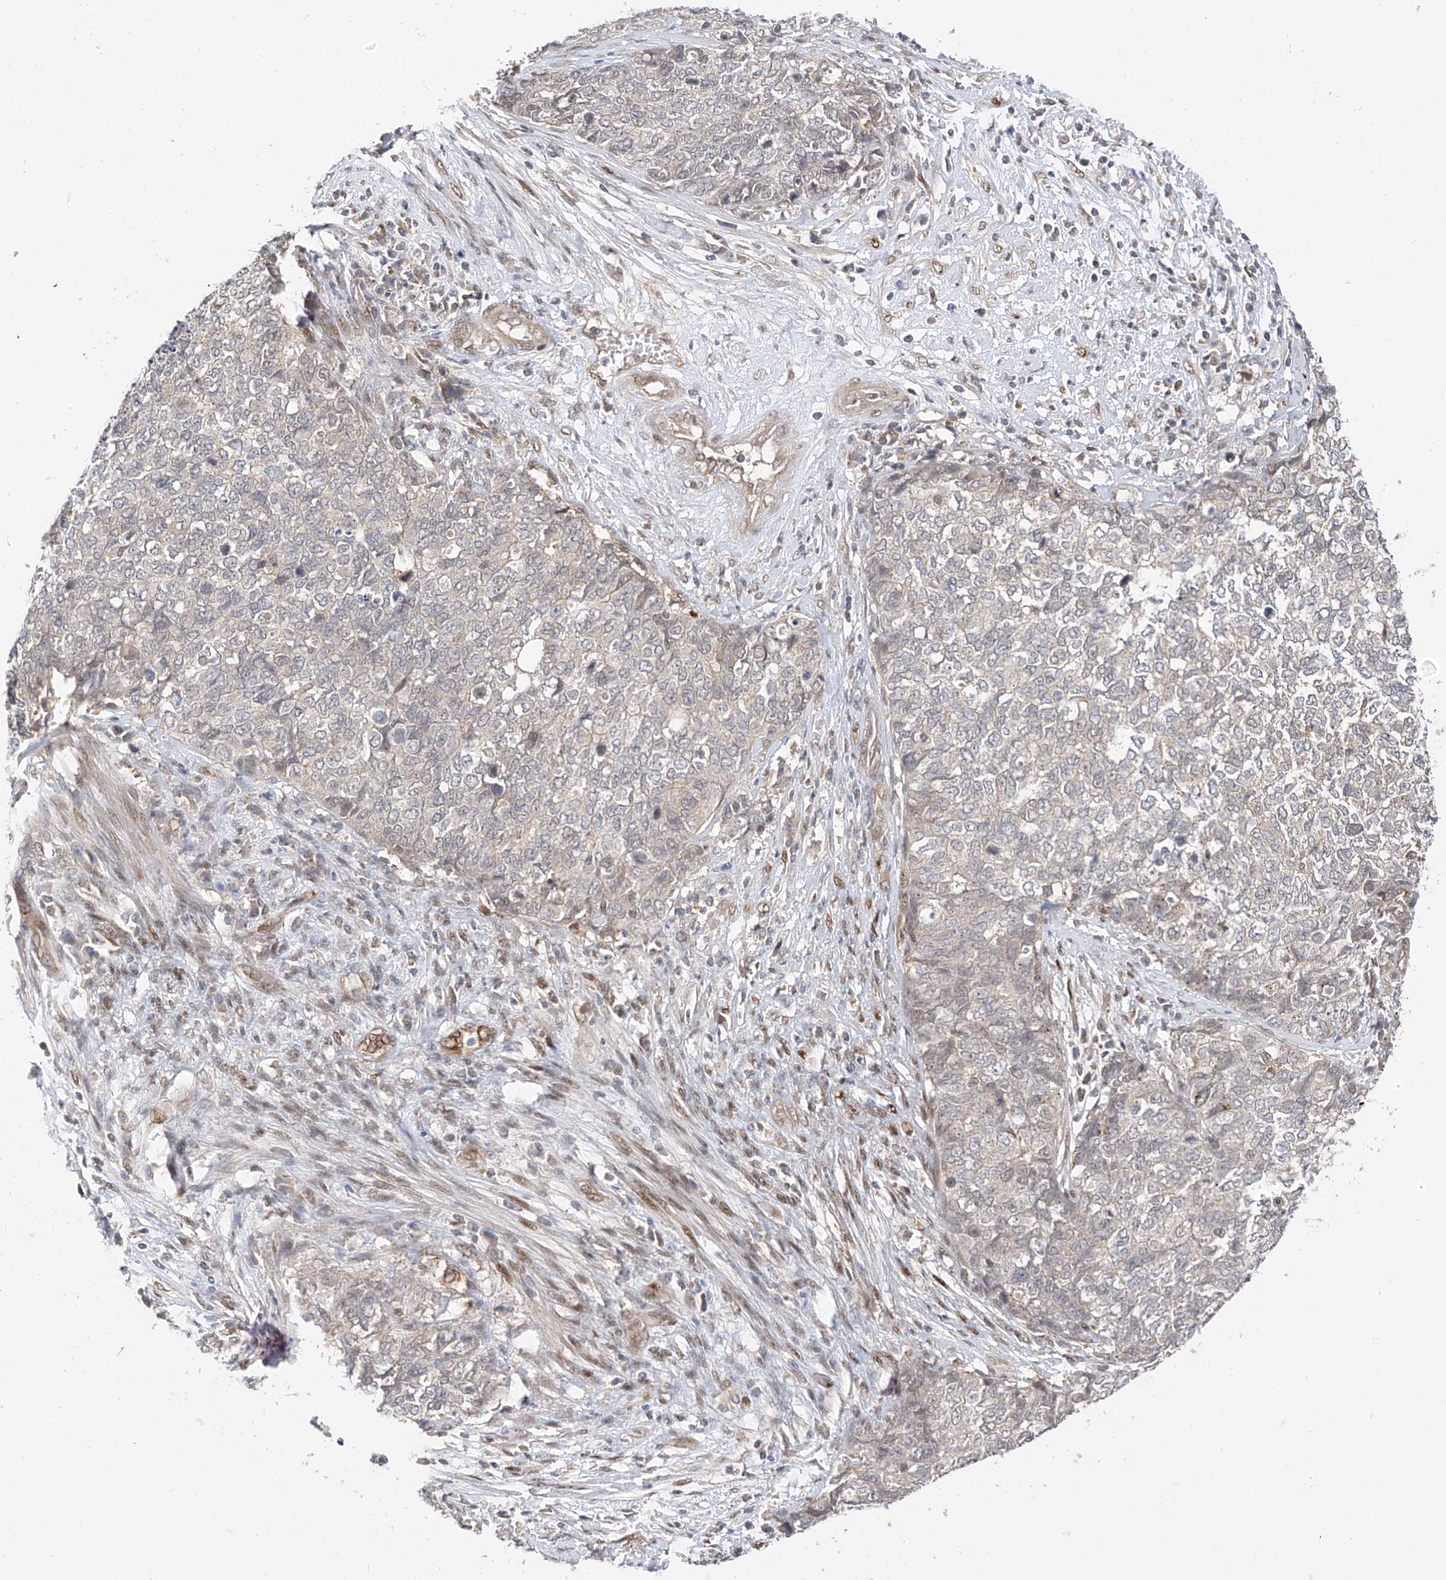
{"staining": {"intensity": "negative", "quantity": "none", "location": "none"}, "tissue": "cervical cancer", "cell_type": "Tumor cells", "image_type": "cancer", "snomed": [{"axis": "morphology", "description": "Squamous cell carcinoma, NOS"}, {"axis": "topography", "description": "Cervix"}], "caption": "DAB (3,3'-diaminobenzidine) immunohistochemical staining of human cervical squamous cell carcinoma reveals no significant expression in tumor cells. (DAB (3,3'-diaminobenzidine) immunohistochemistry, high magnification).", "gene": "MRTFA", "patient": {"sex": "female", "age": 63}}